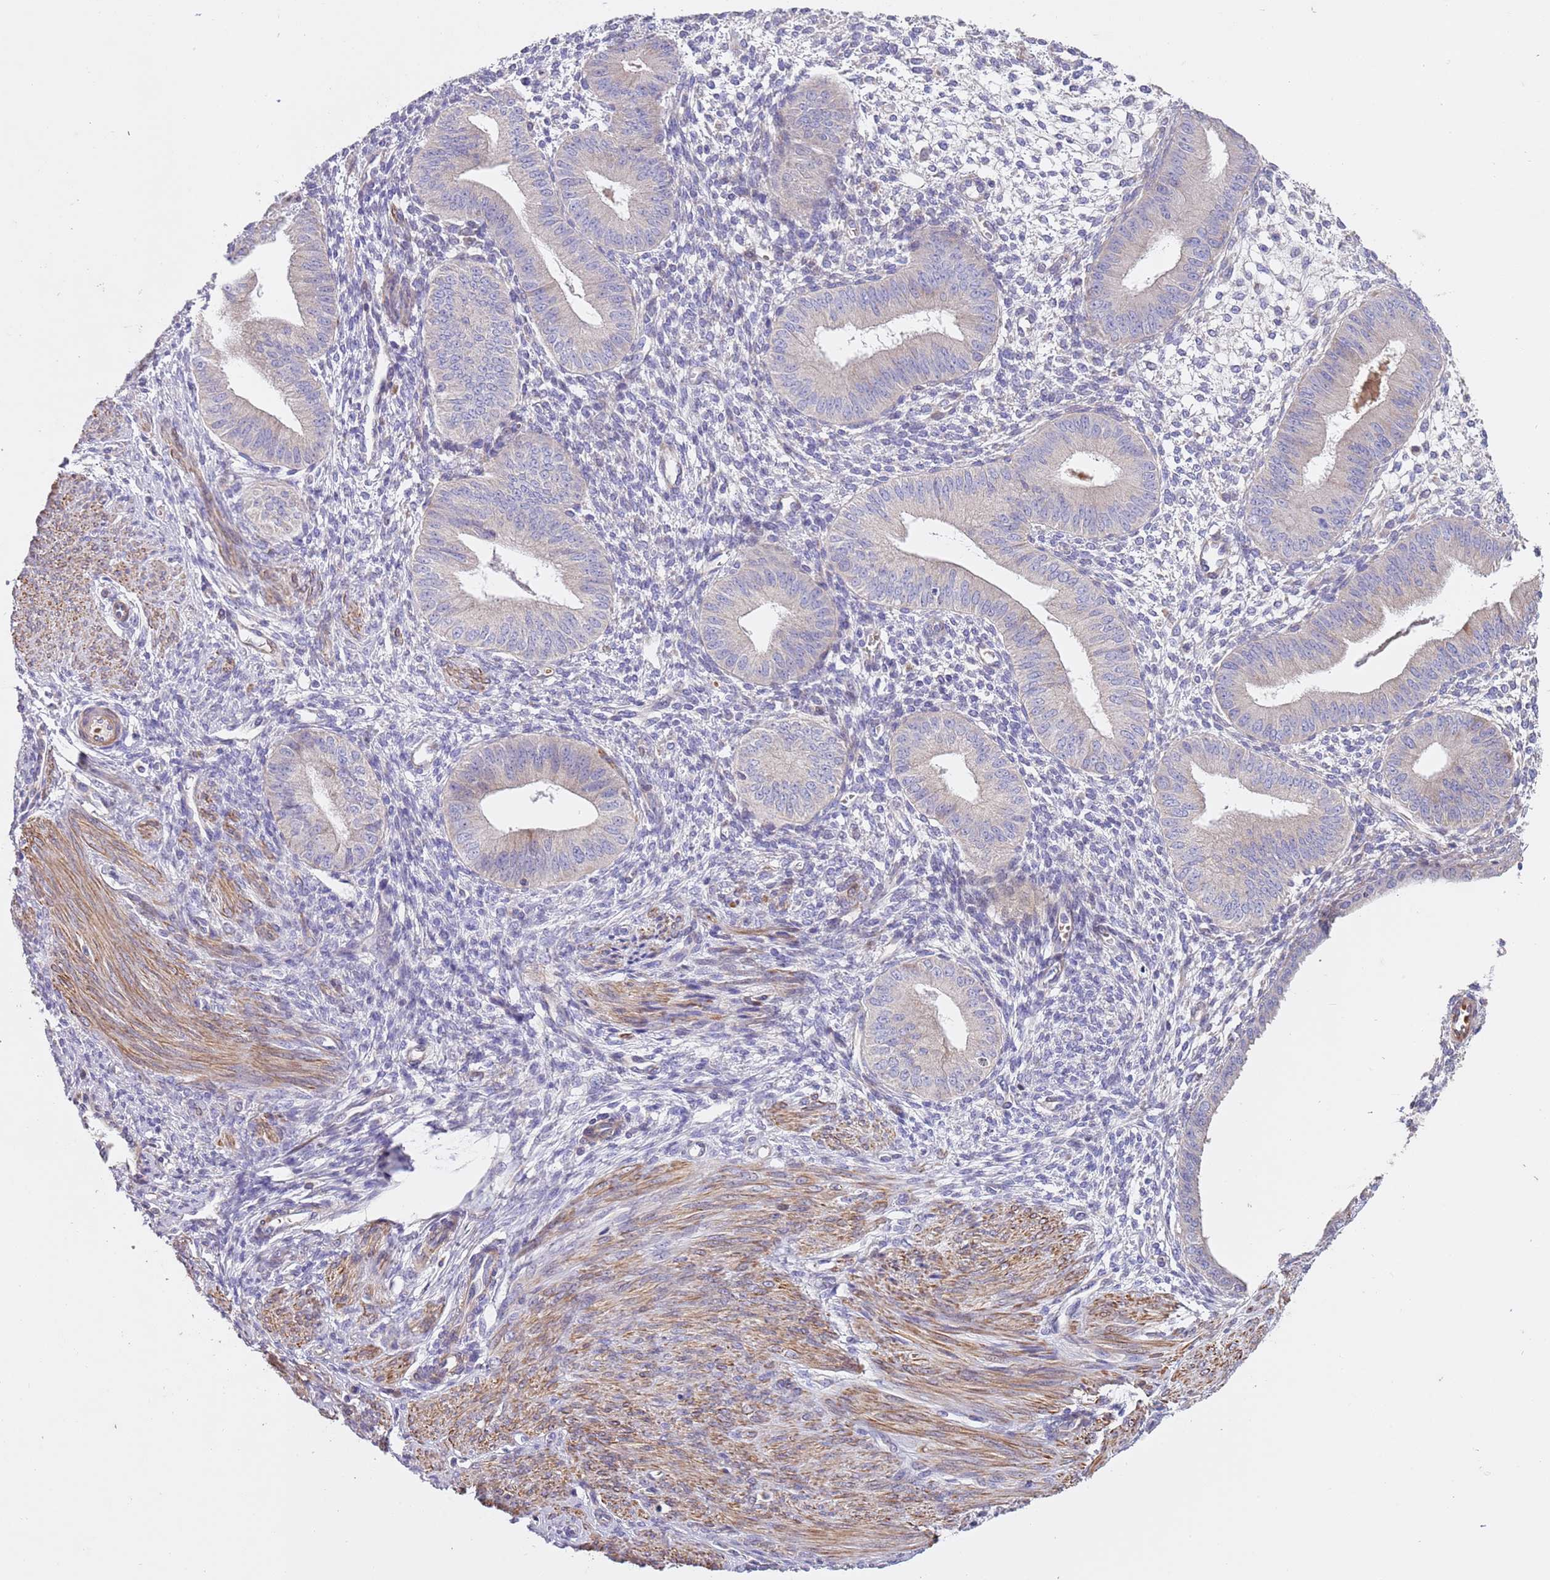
{"staining": {"intensity": "negative", "quantity": "none", "location": "none"}, "tissue": "endometrium", "cell_type": "Cells in endometrial stroma", "image_type": "normal", "snomed": [{"axis": "morphology", "description": "Normal tissue, NOS"}, {"axis": "topography", "description": "Endometrium"}], "caption": "This is an IHC histopathology image of benign endometrium. There is no staining in cells in endometrial stroma.", "gene": "PIGA", "patient": {"sex": "female", "age": 49}}